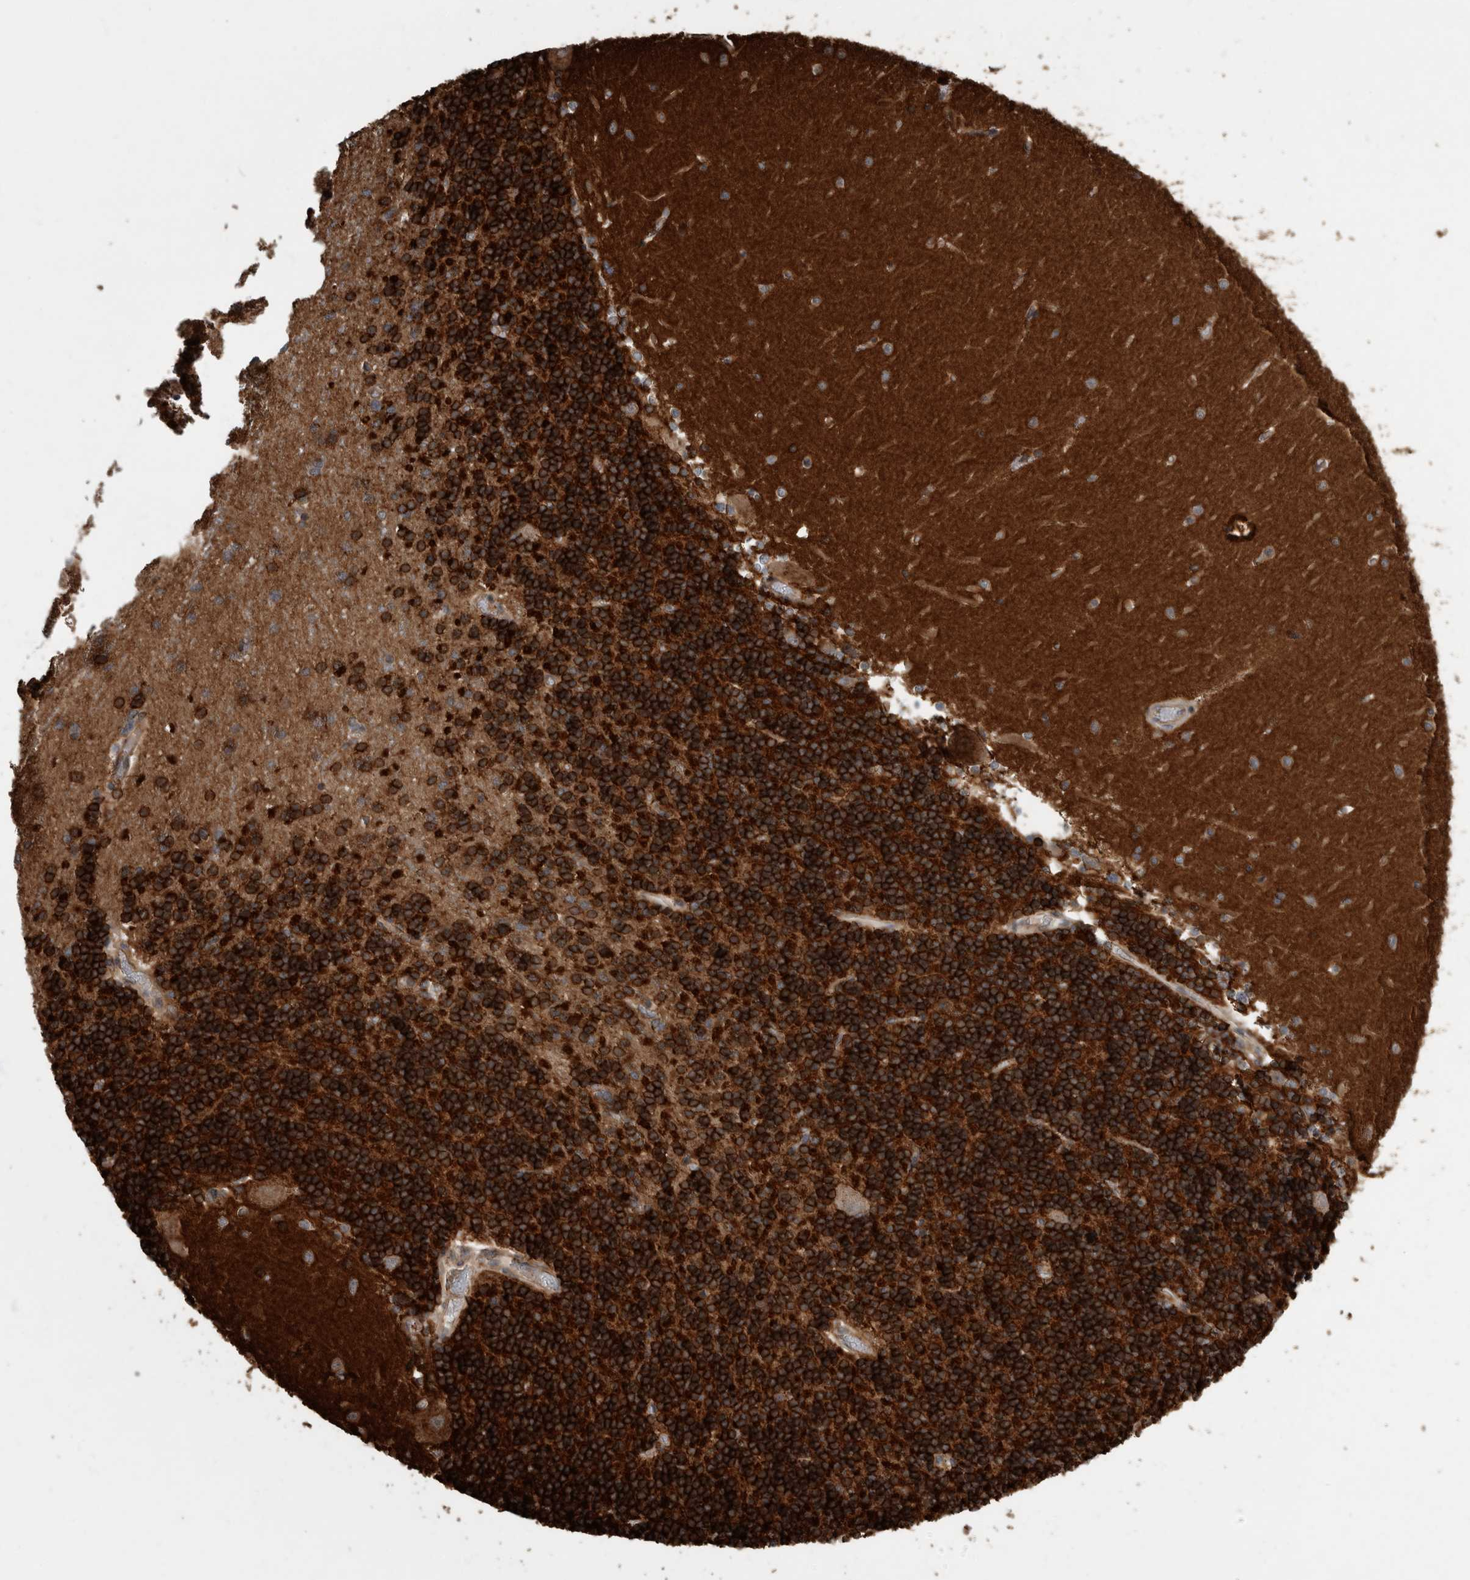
{"staining": {"intensity": "strong", "quantity": ">75%", "location": "cytoplasmic/membranous"}, "tissue": "cerebellum", "cell_type": "Cells in granular layer", "image_type": "normal", "snomed": [{"axis": "morphology", "description": "Normal tissue, NOS"}, {"axis": "topography", "description": "Cerebellum"}], "caption": "Immunohistochemical staining of normal cerebellum reveals >75% levels of strong cytoplasmic/membranous protein expression in approximately >75% of cells in granular layer.", "gene": "VEGFD", "patient": {"sex": "male", "age": 37}}